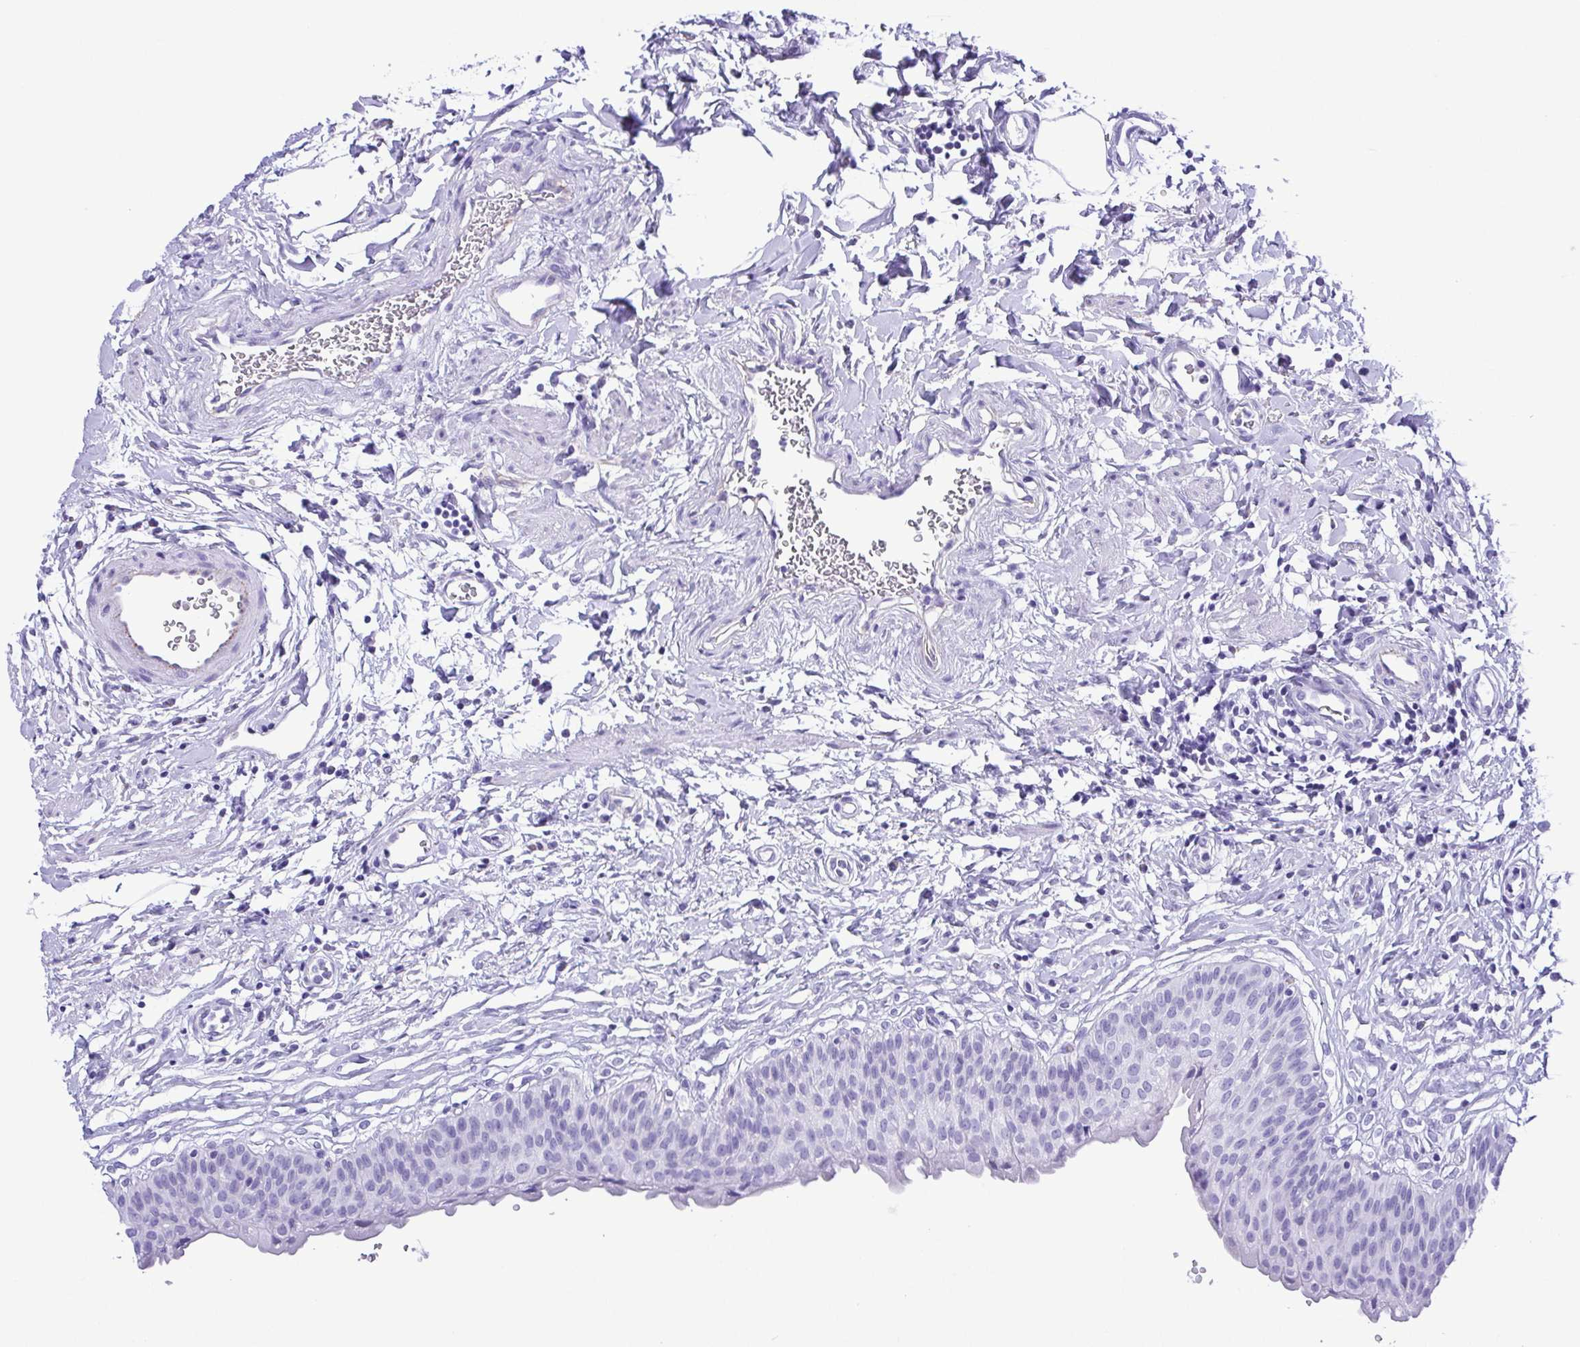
{"staining": {"intensity": "negative", "quantity": "none", "location": "none"}, "tissue": "urinary bladder", "cell_type": "Urothelial cells", "image_type": "normal", "snomed": [{"axis": "morphology", "description": "Normal tissue, NOS"}, {"axis": "topography", "description": "Urinary bladder"}], "caption": "DAB immunohistochemical staining of normal human urinary bladder demonstrates no significant expression in urothelial cells. (Stains: DAB IHC with hematoxylin counter stain, Microscopy: brightfield microscopy at high magnification).", "gene": "PAK3", "patient": {"sex": "male", "age": 55}}